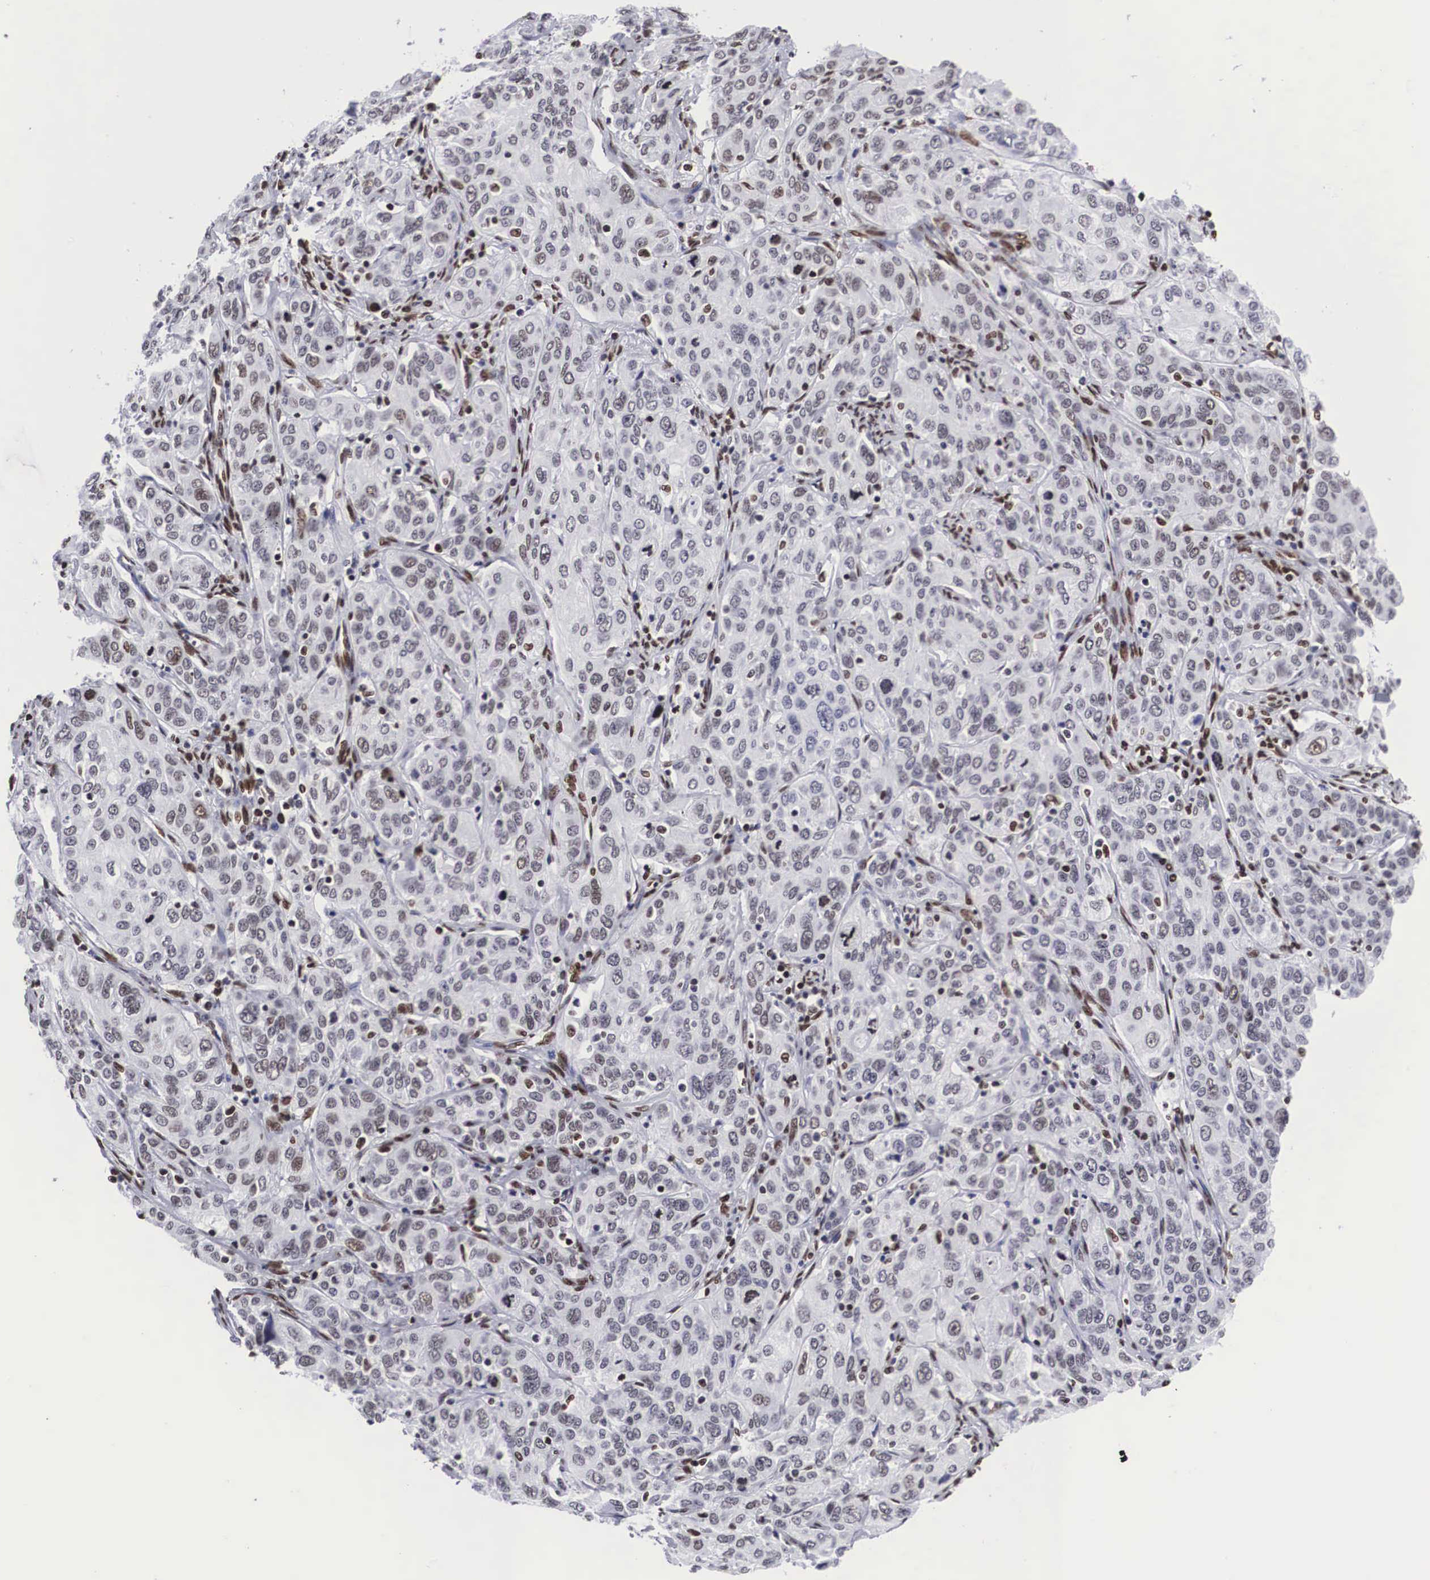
{"staining": {"intensity": "weak", "quantity": "25%-75%", "location": "nuclear"}, "tissue": "cervical cancer", "cell_type": "Tumor cells", "image_type": "cancer", "snomed": [{"axis": "morphology", "description": "Squamous cell carcinoma, NOS"}, {"axis": "topography", "description": "Cervix"}], "caption": "Tumor cells show low levels of weak nuclear staining in about 25%-75% of cells in squamous cell carcinoma (cervical).", "gene": "MECP2", "patient": {"sex": "female", "age": 38}}